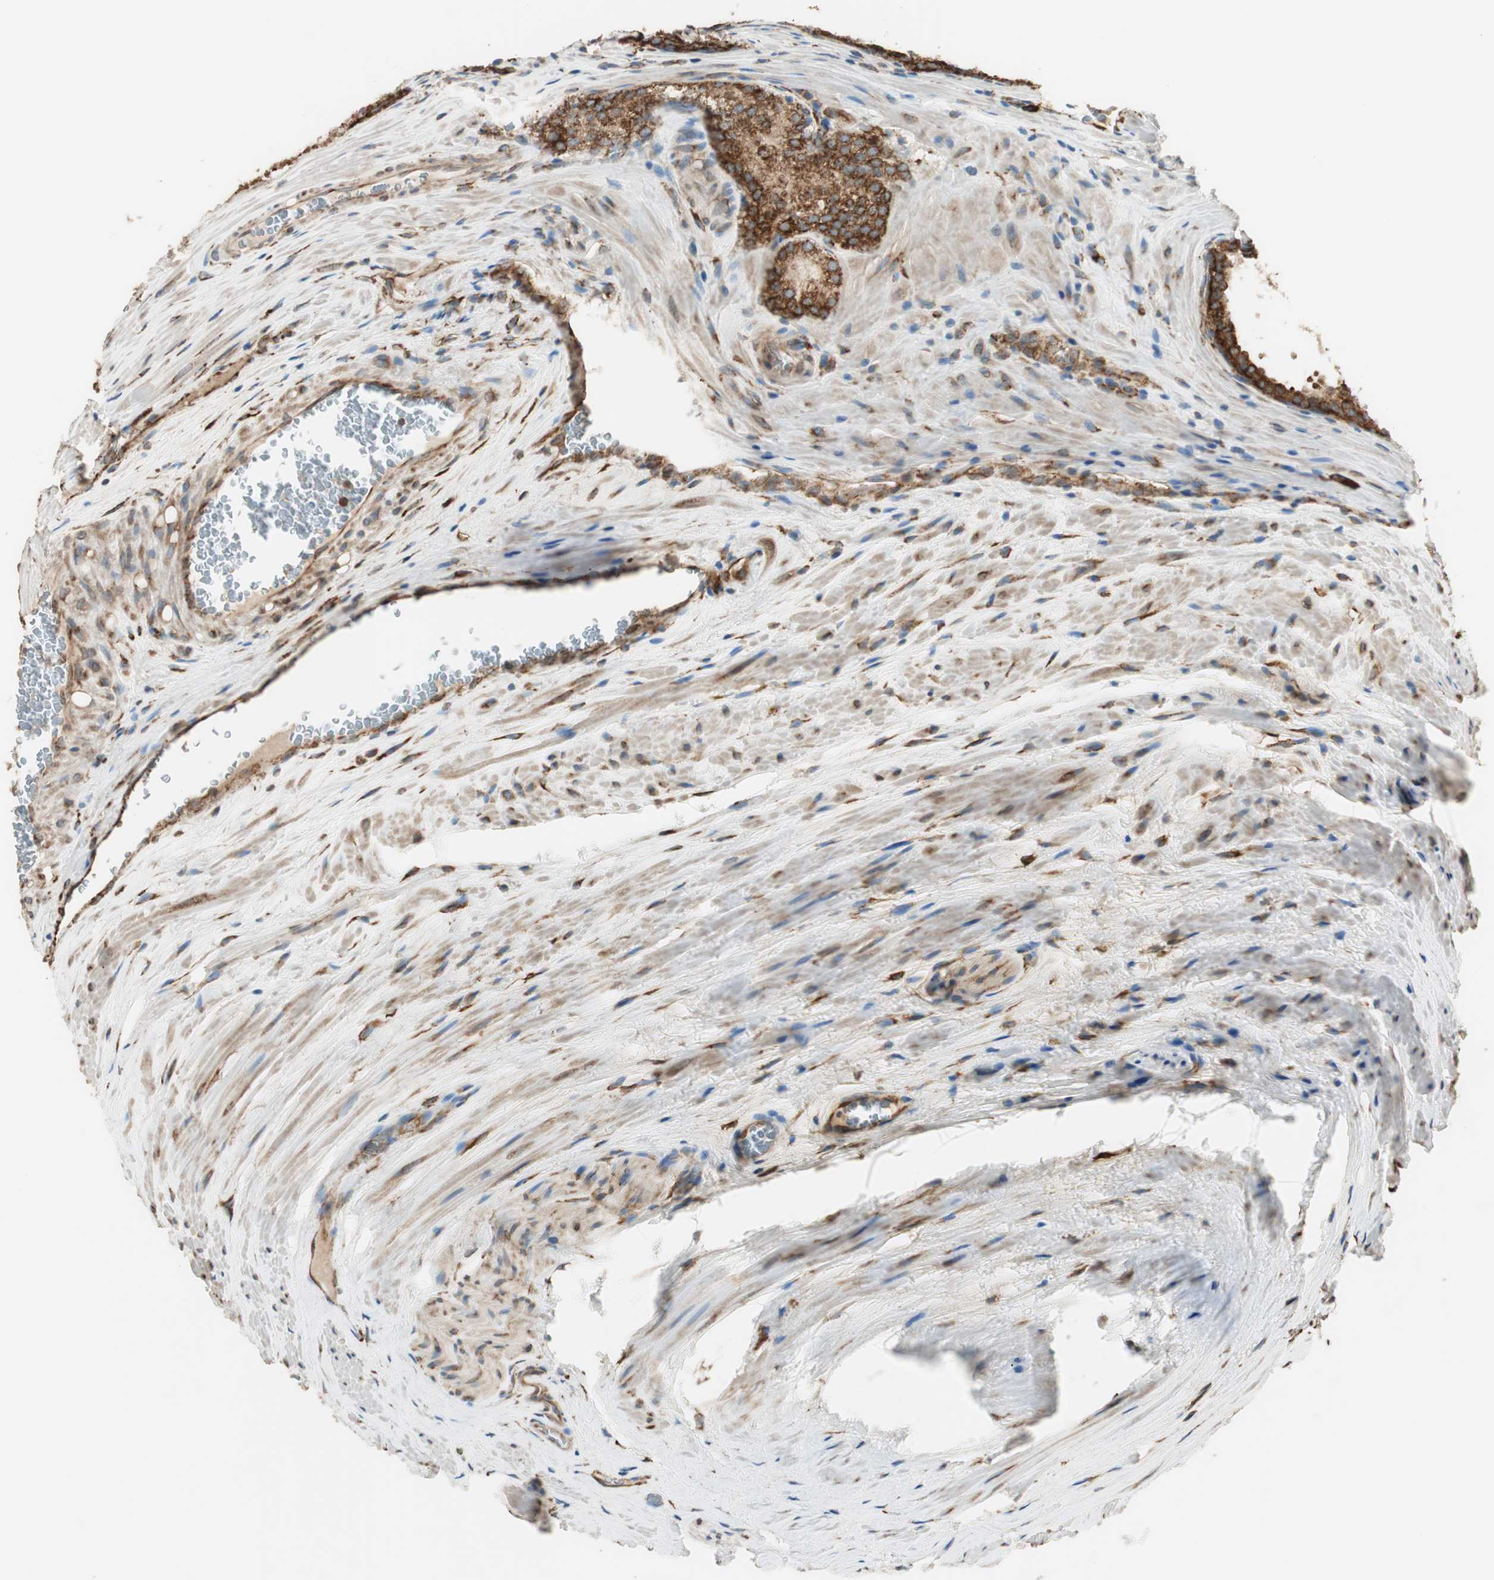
{"staining": {"intensity": "strong", "quantity": ">75%", "location": "cytoplasmic/membranous"}, "tissue": "prostate cancer", "cell_type": "Tumor cells", "image_type": "cancer", "snomed": [{"axis": "morphology", "description": "Adenocarcinoma, Low grade"}, {"axis": "topography", "description": "Prostate"}], "caption": "Approximately >75% of tumor cells in human prostate cancer display strong cytoplasmic/membranous protein positivity as visualized by brown immunohistochemical staining.", "gene": "RRBP1", "patient": {"sex": "male", "age": 60}}